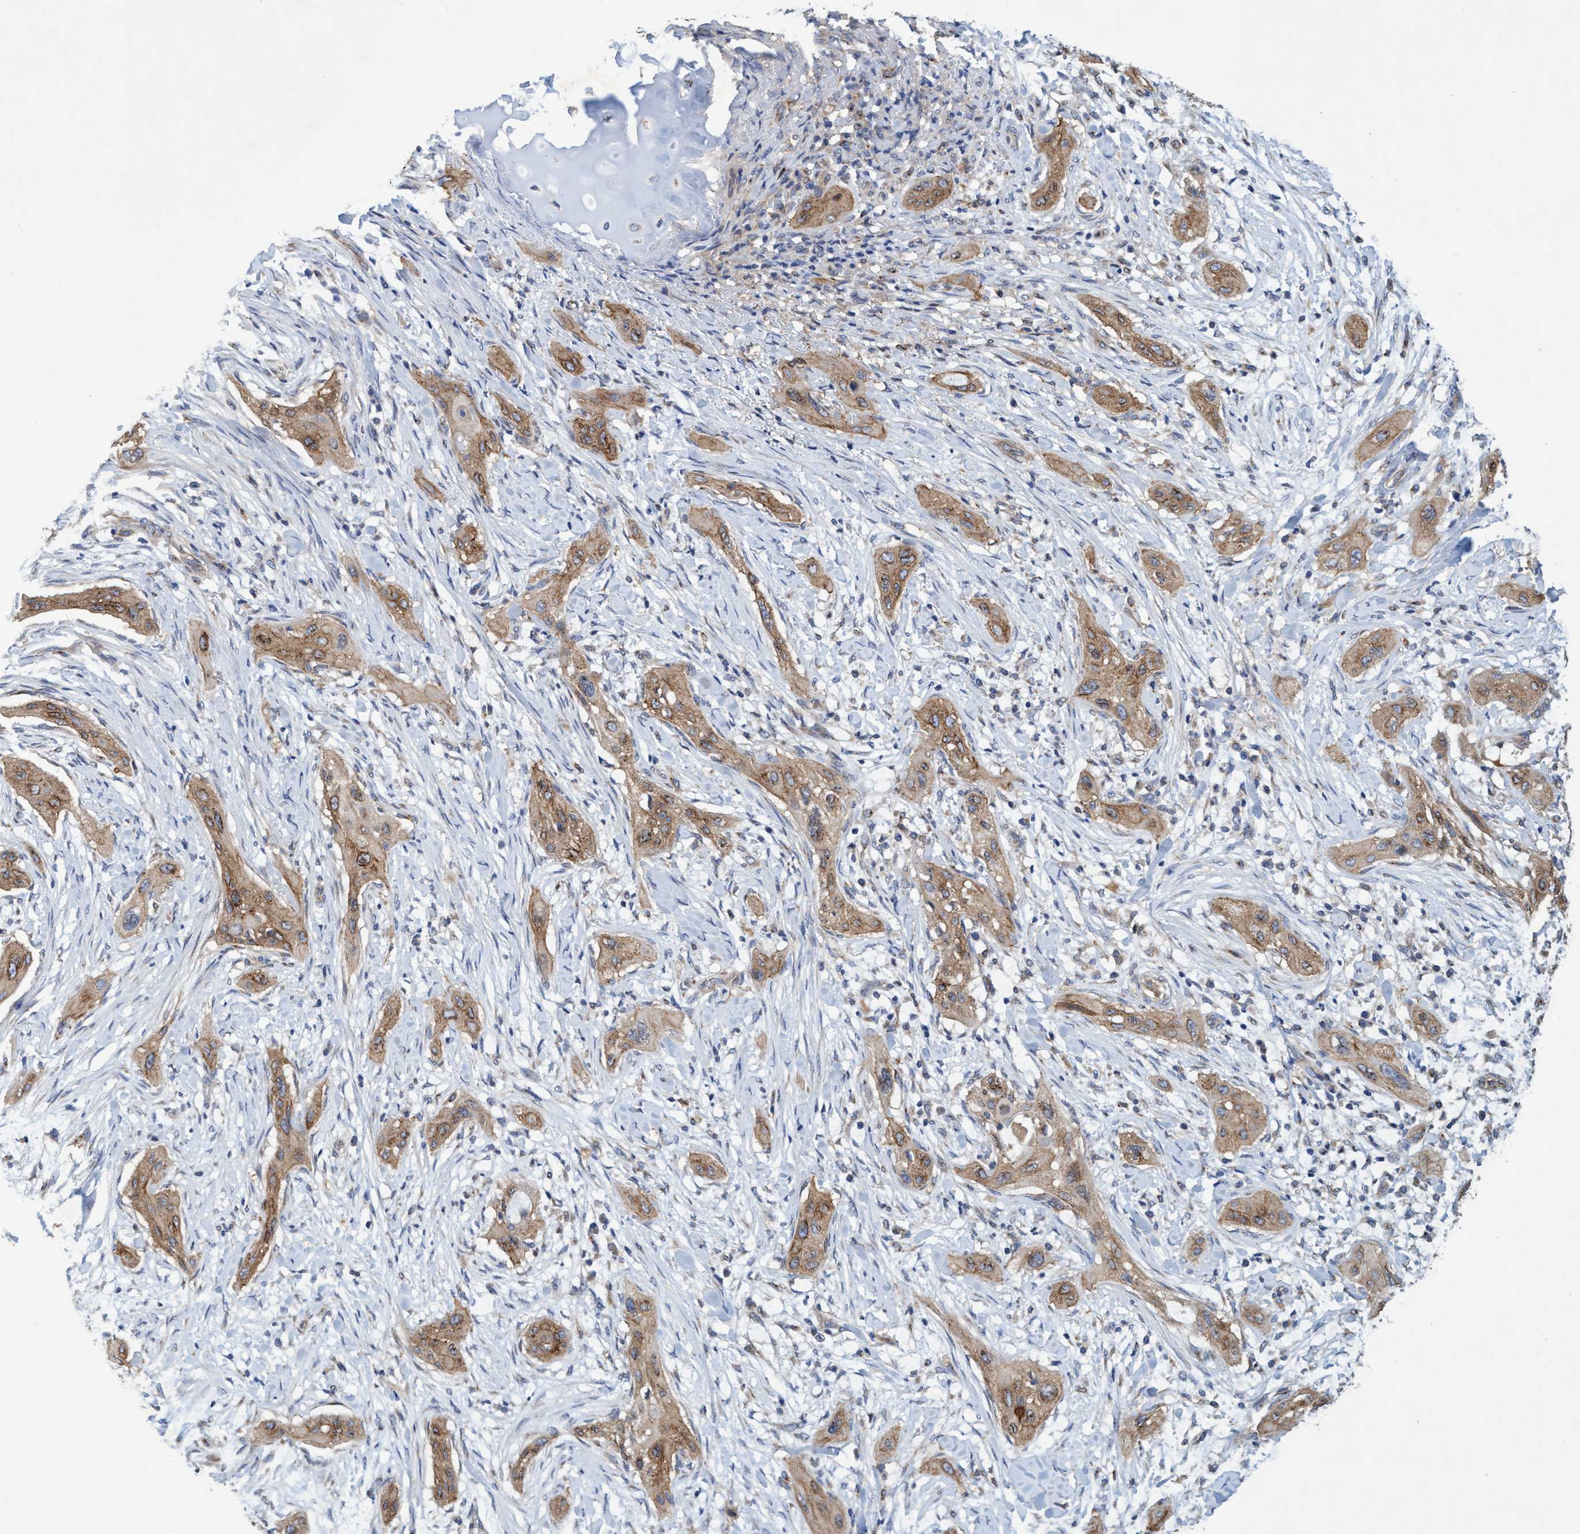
{"staining": {"intensity": "moderate", "quantity": ">75%", "location": "cytoplasmic/membranous"}, "tissue": "lung cancer", "cell_type": "Tumor cells", "image_type": "cancer", "snomed": [{"axis": "morphology", "description": "Squamous cell carcinoma, NOS"}, {"axis": "topography", "description": "Lung"}], "caption": "Immunohistochemical staining of lung cancer (squamous cell carcinoma) displays medium levels of moderate cytoplasmic/membranous positivity in approximately >75% of tumor cells.", "gene": "BICD2", "patient": {"sex": "female", "age": 47}}